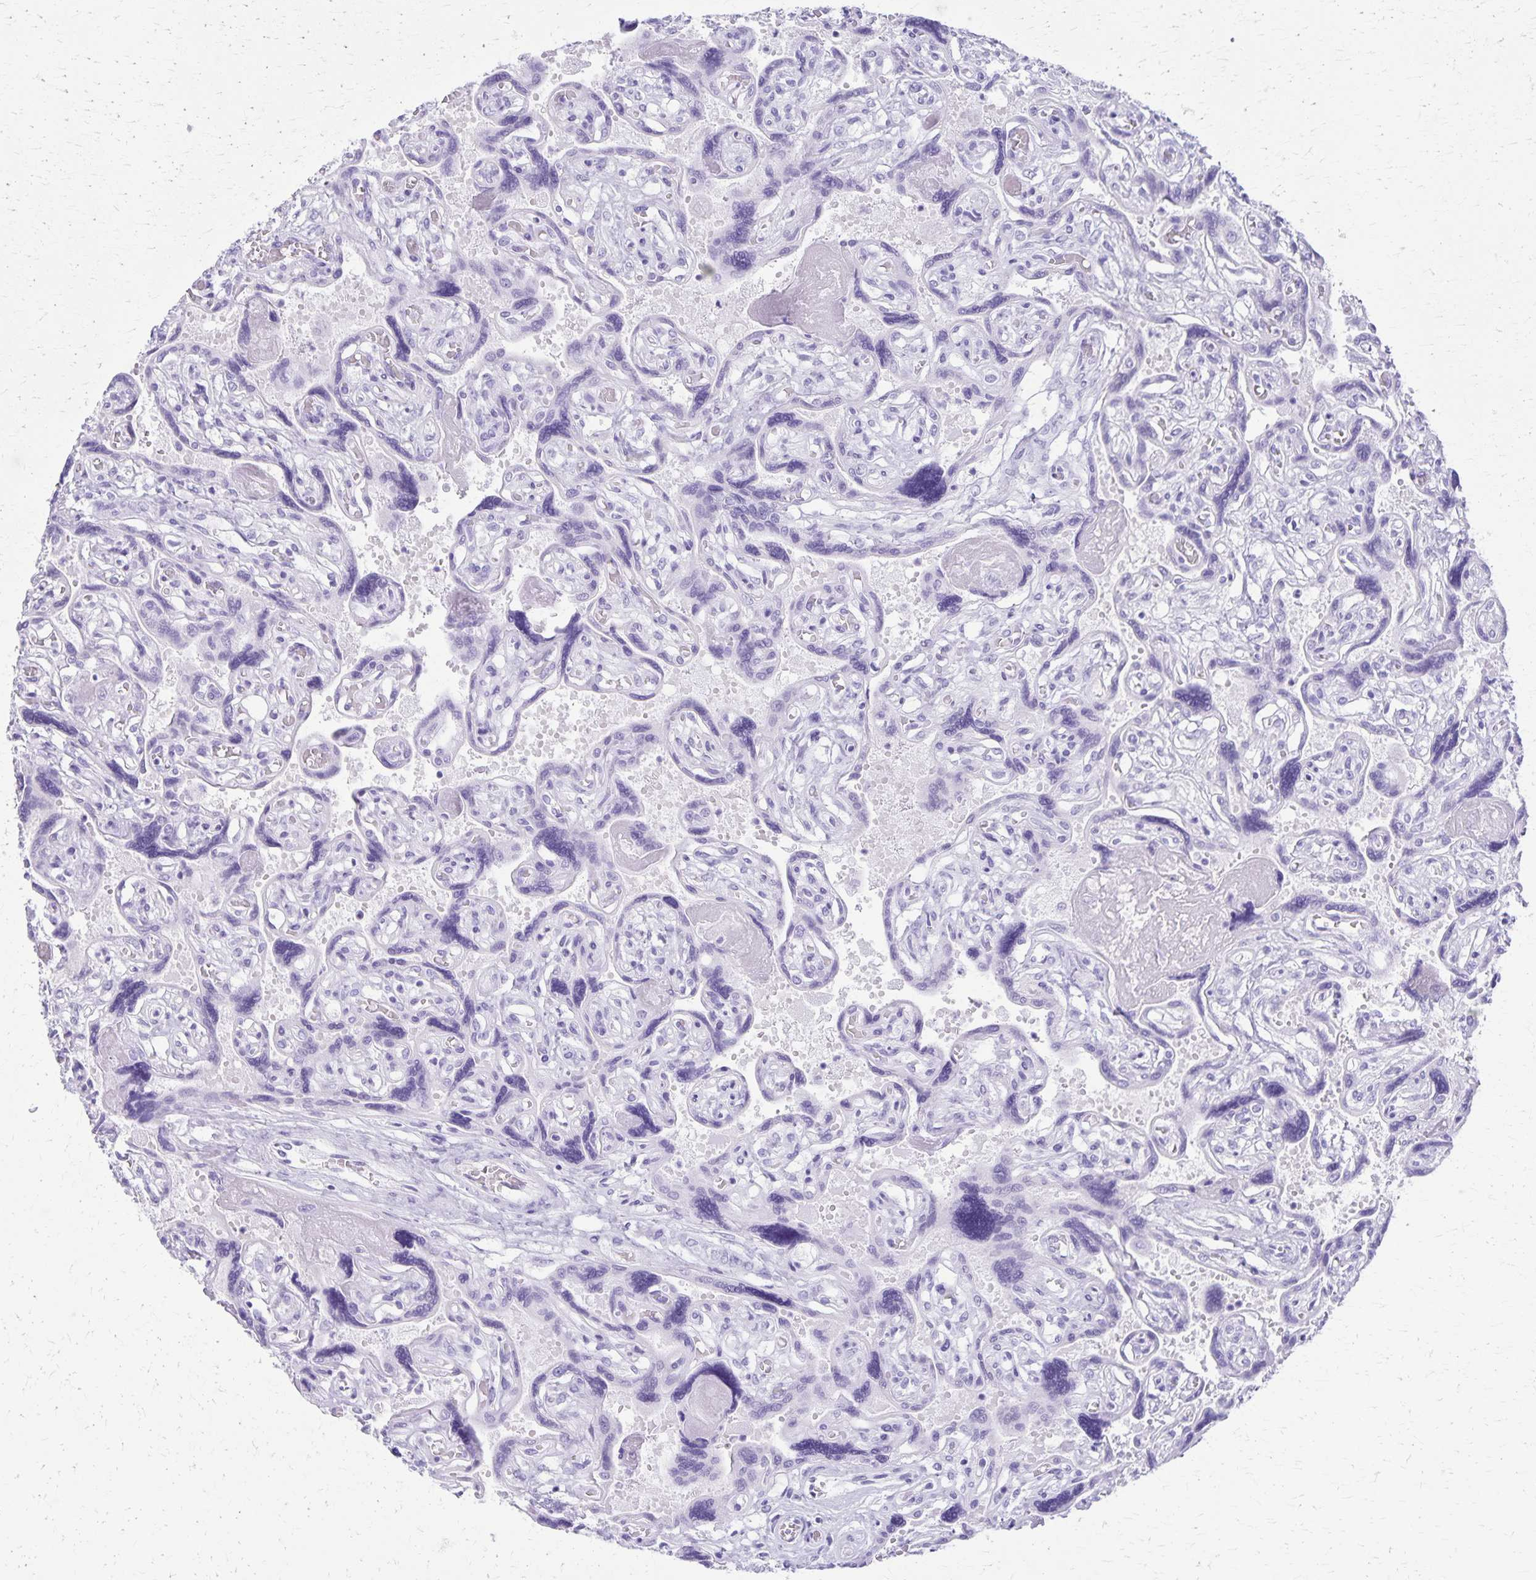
{"staining": {"intensity": "negative", "quantity": "none", "location": "none"}, "tissue": "placenta", "cell_type": "Decidual cells", "image_type": "normal", "snomed": [{"axis": "morphology", "description": "Normal tissue, NOS"}, {"axis": "topography", "description": "Placenta"}], "caption": "The histopathology image shows no staining of decidual cells in benign placenta. (DAB (3,3'-diaminobenzidine) IHC visualized using brightfield microscopy, high magnification).", "gene": "DEFA5", "patient": {"sex": "female", "age": 32}}